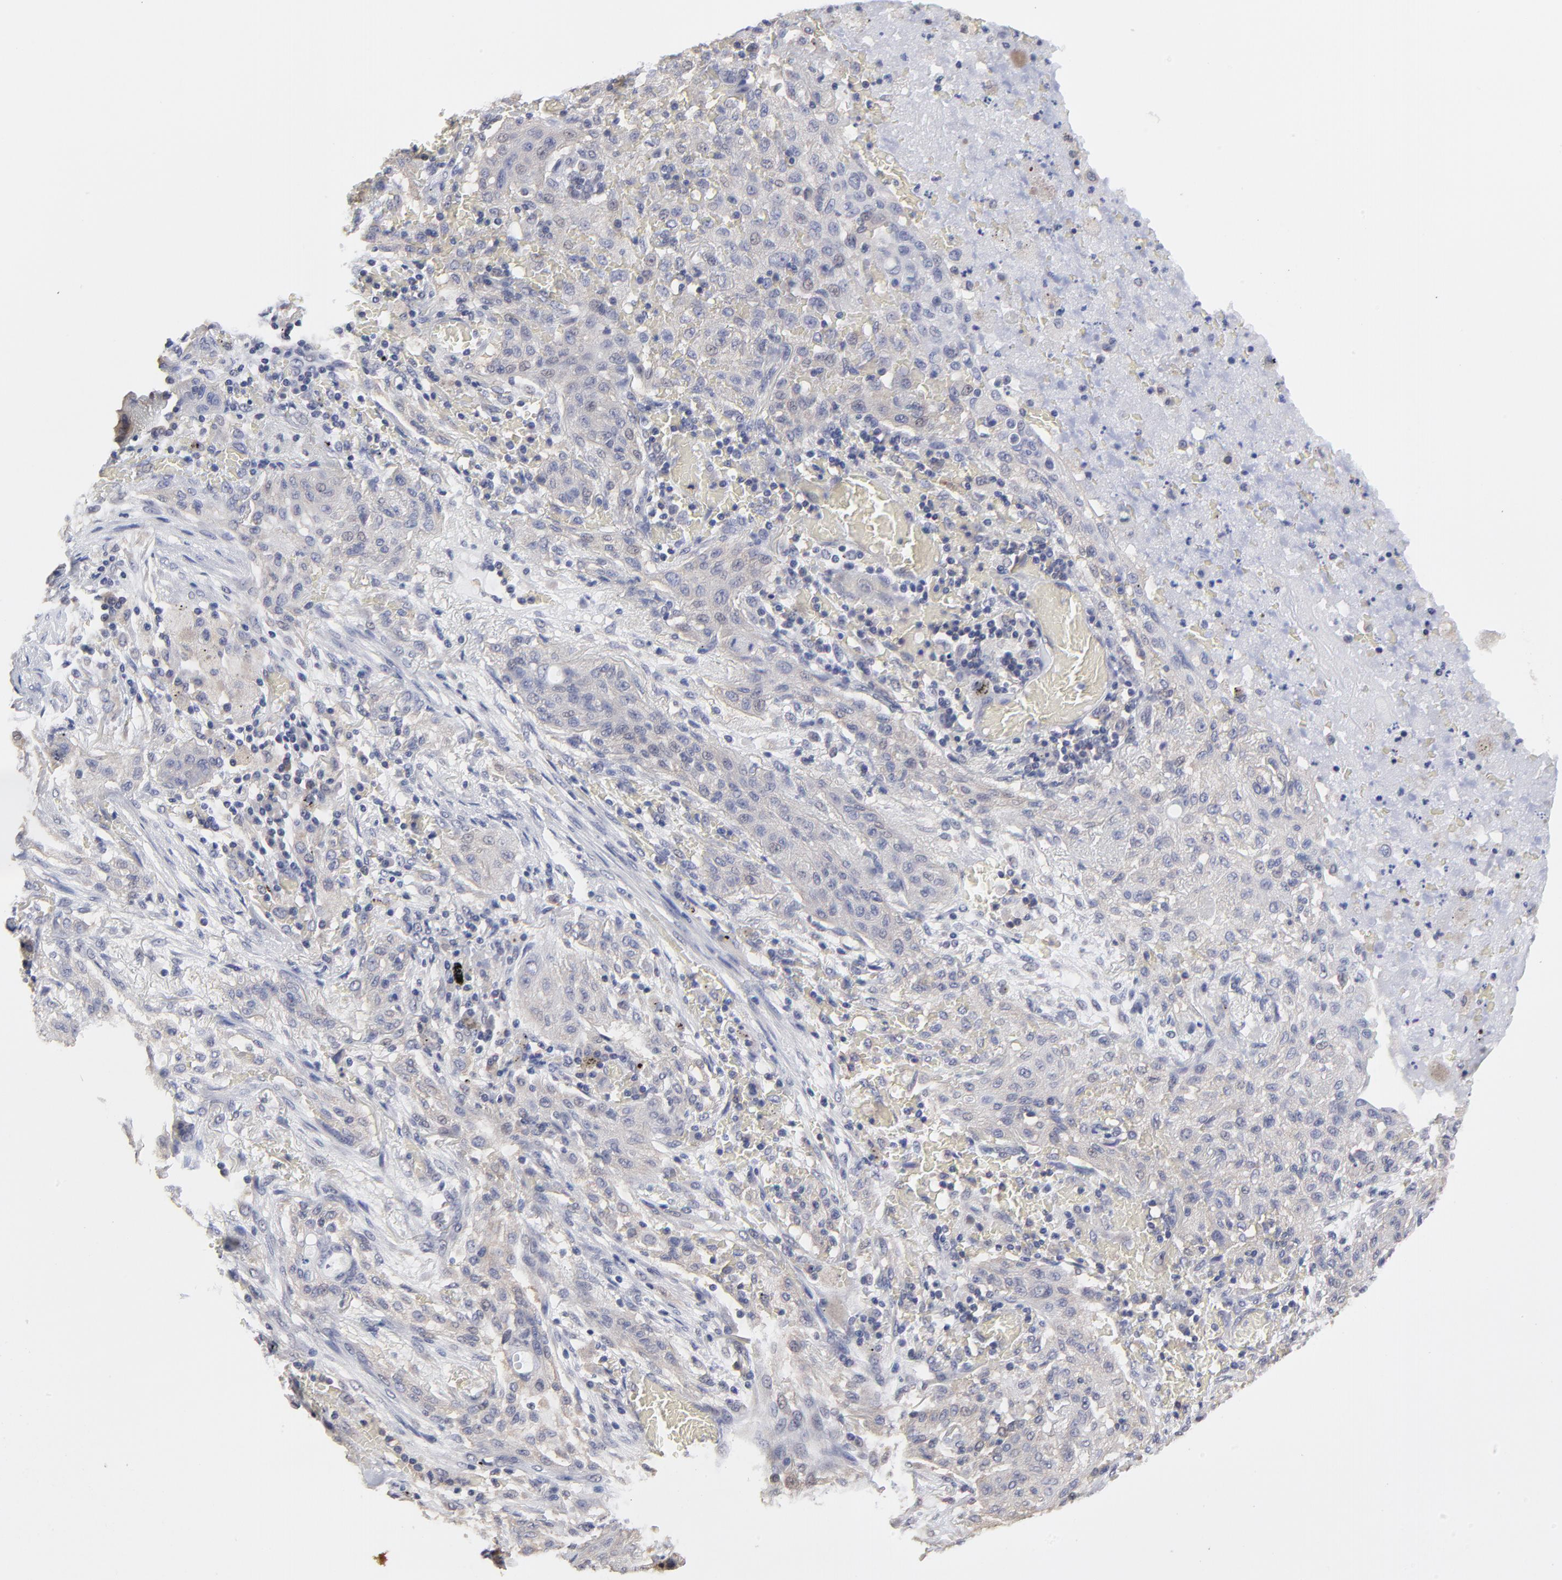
{"staining": {"intensity": "negative", "quantity": "none", "location": "none"}, "tissue": "lung cancer", "cell_type": "Tumor cells", "image_type": "cancer", "snomed": [{"axis": "morphology", "description": "Squamous cell carcinoma, NOS"}, {"axis": "topography", "description": "Lung"}], "caption": "Tumor cells show no significant protein expression in lung cancer.", "gene": "CCT2", "patient": {"sex": "female", "age": 47}}